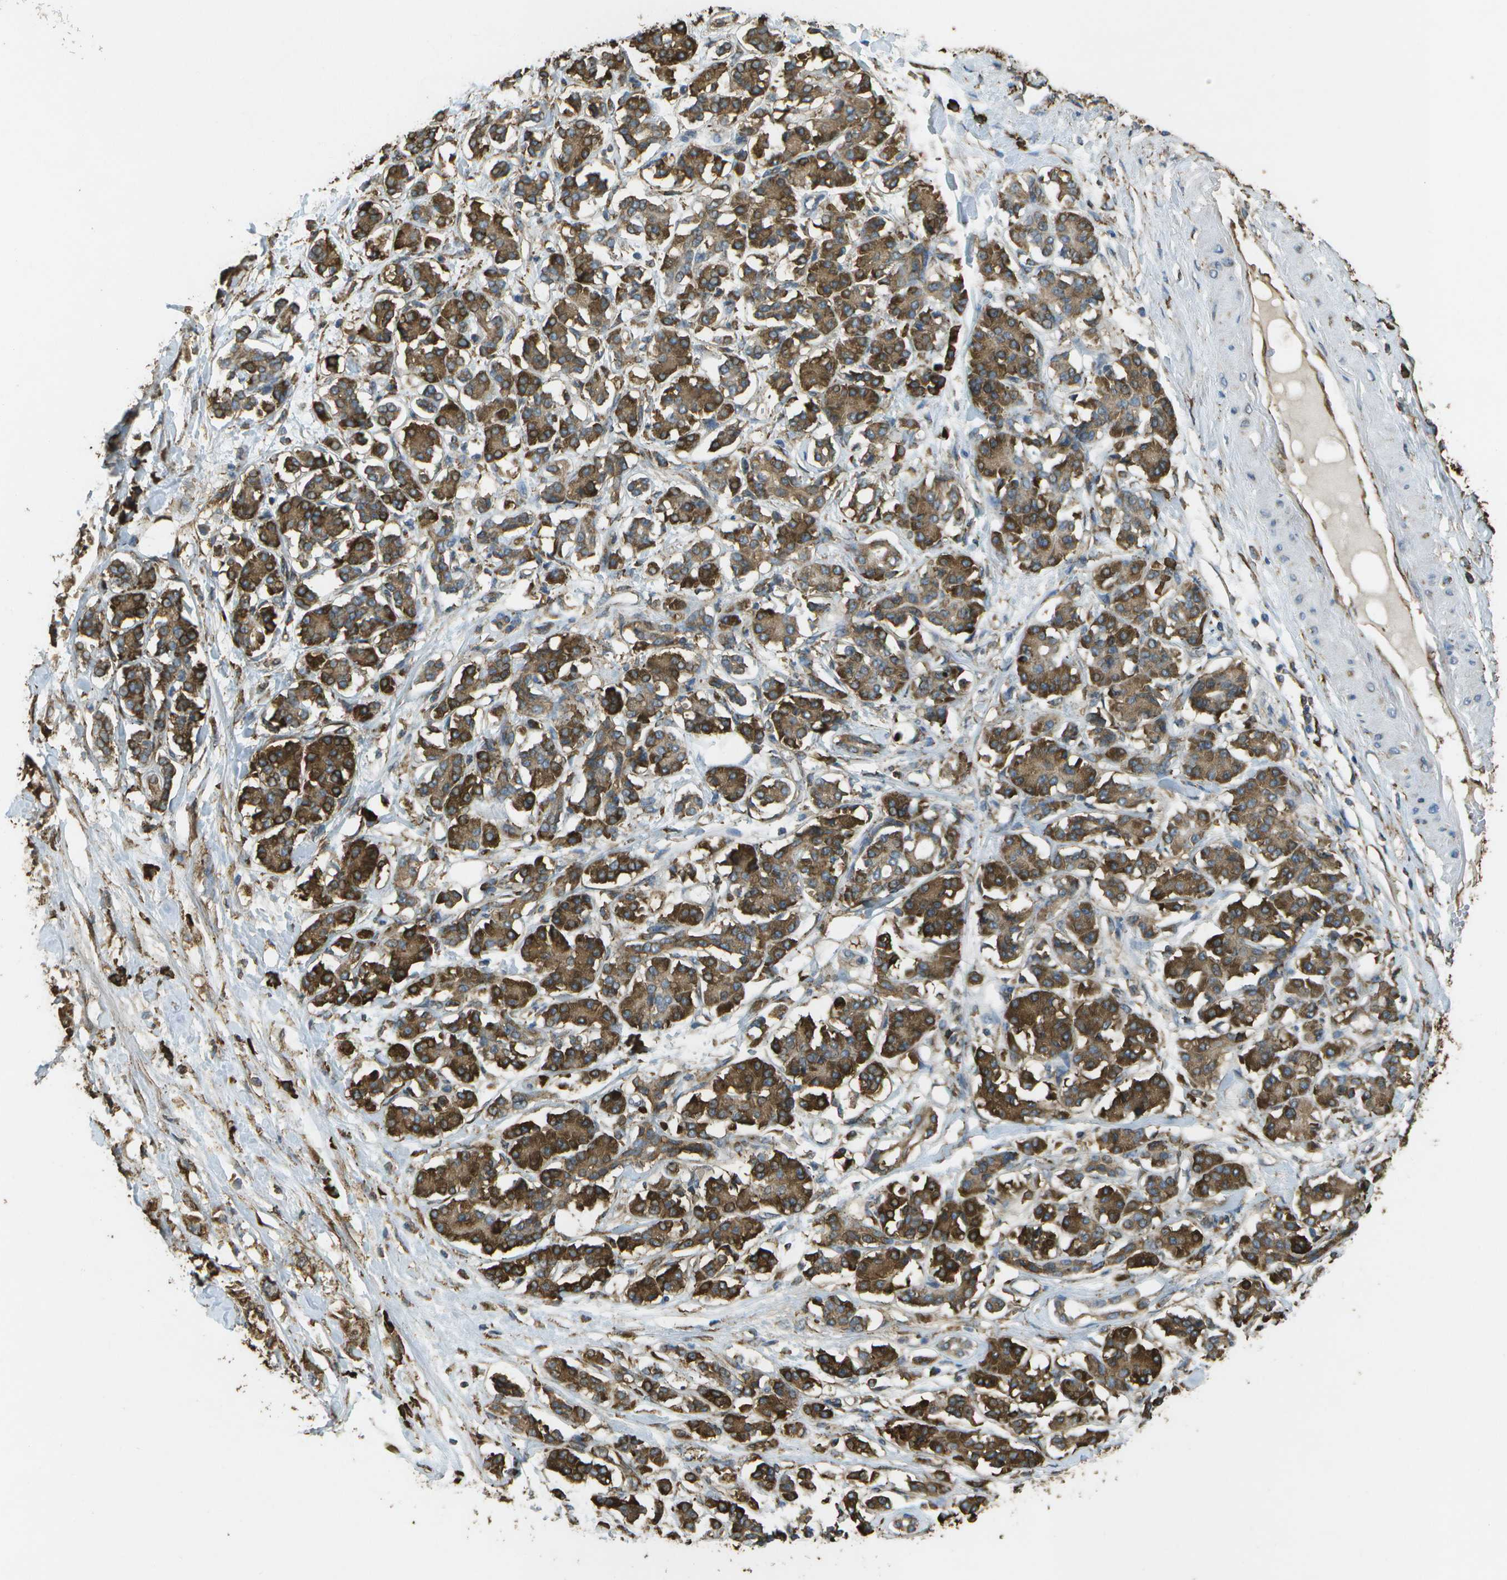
{"staining": {"intensity": "strong", "quantity": ">75%", "location": "cytoplasmic/membranous"}, "tissue": "pancreatic cancer", "cell_type": "Tumor cells", "image_type": "cancer", "snomed": [{"axis": "morphology", "description": "Adenocarcinoma, NOS"}, {"axis": "topography", "description": "Pancreas"}], "caption": "A brown stain shows strong cytoplasmic/membranous expression of a protein in human pancreatic cancer tumor cells.", "gene": "PDIA4", "patient": {"sex": "female", "age": 56}}